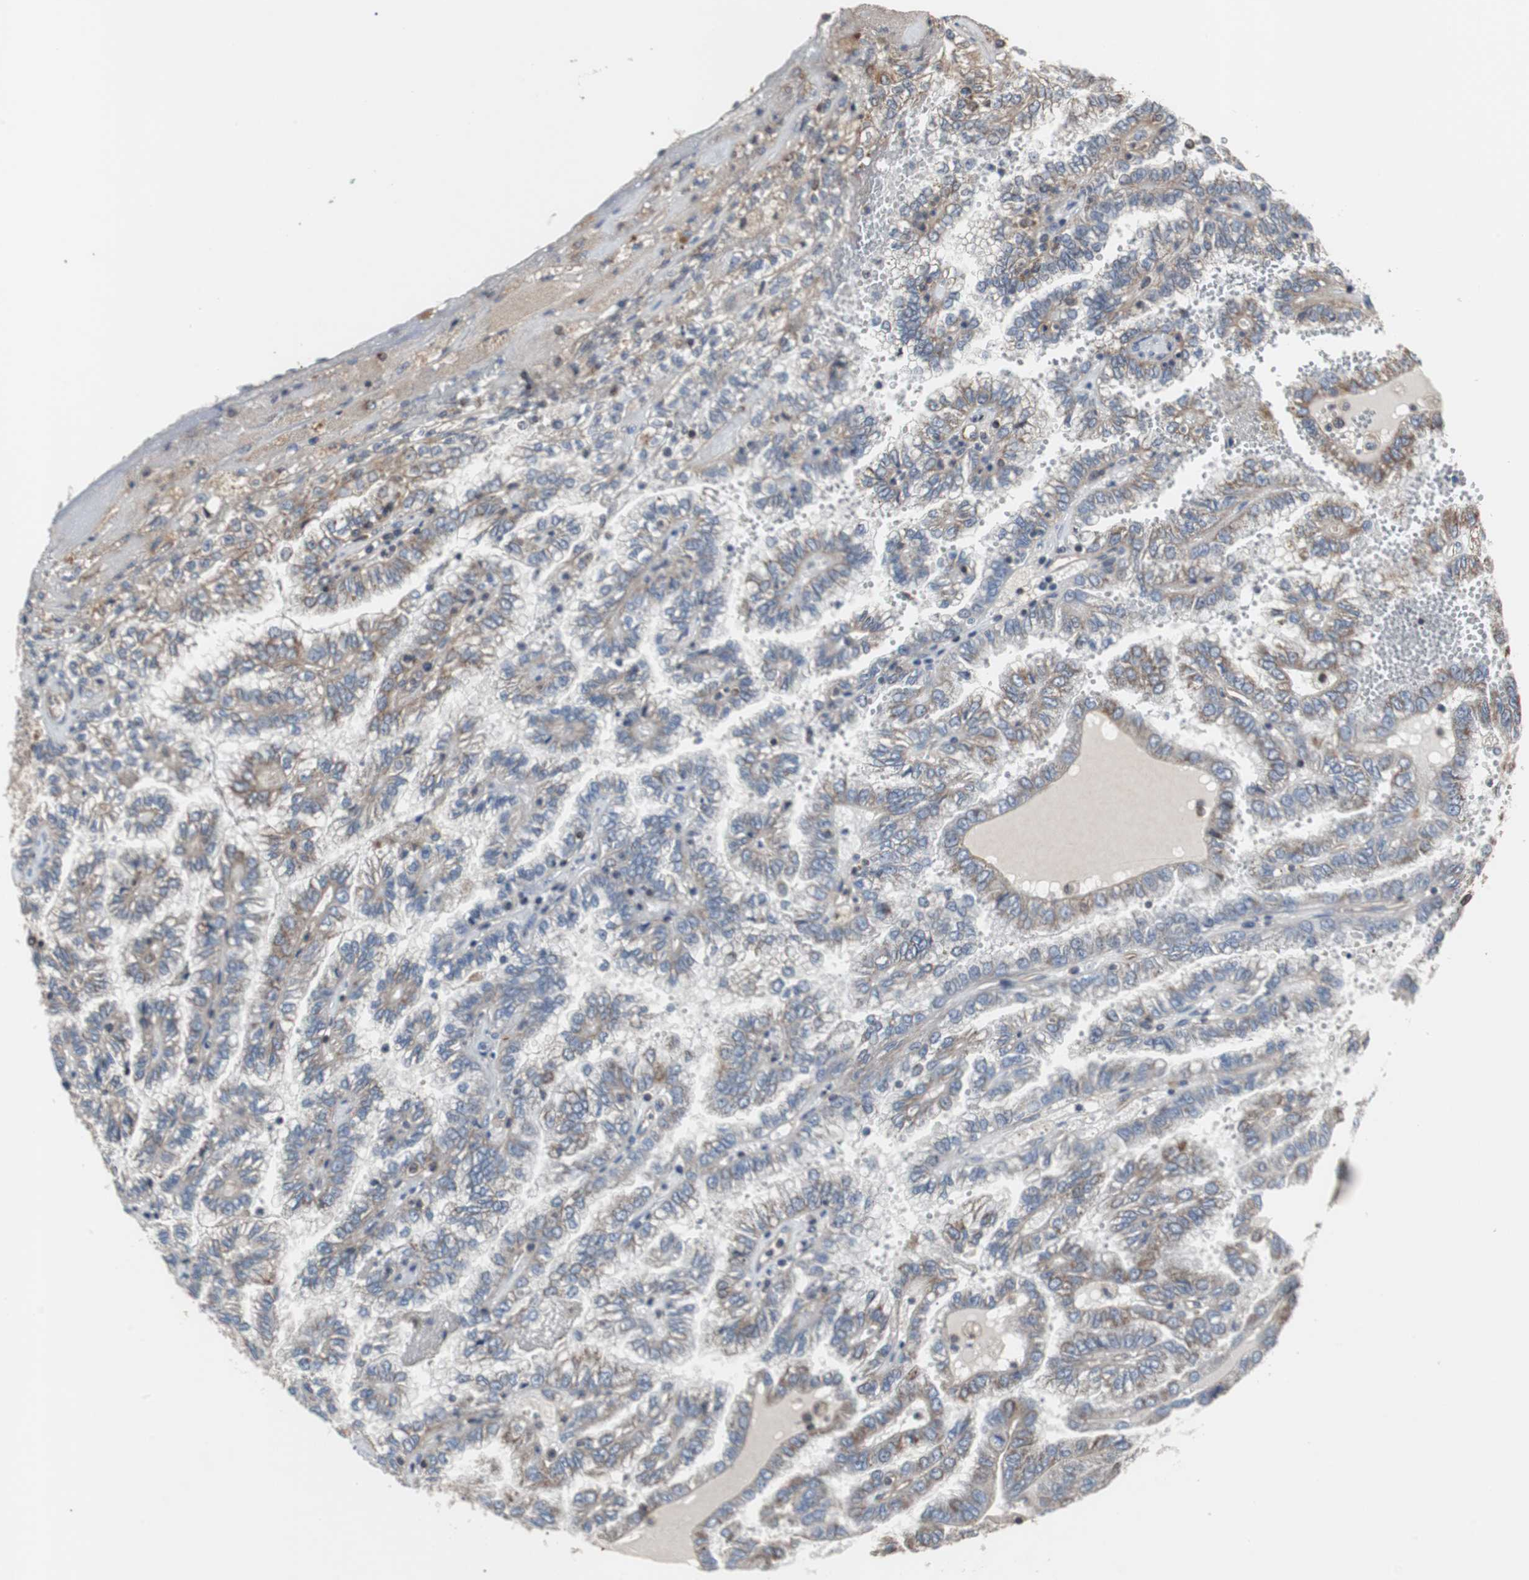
{"staining": {"intensity": "weak", "quantity": "25%-75%", "location": "cytoplasmic/membranous"}, "tissue": "renal cancer", "cell_type": "Tumor cells", "image_type": "cancer", "snomed": [{"axis": "morphology", "description": "Inflammation, NOS"}, {"axis": "morphology", "description": "Adenocarcinoma, NOS"}, {"axis": "topography", "description": "Kidney"}], "caption": "This is a histology image of immunohistochemistry (IHC) staining of renal adenocarcinoma, which shows weak staining in the cytoplasmic/membranous of tumor cells.", "gene": "ACTR3", "patient": {"sex": "male", "age": 68}}